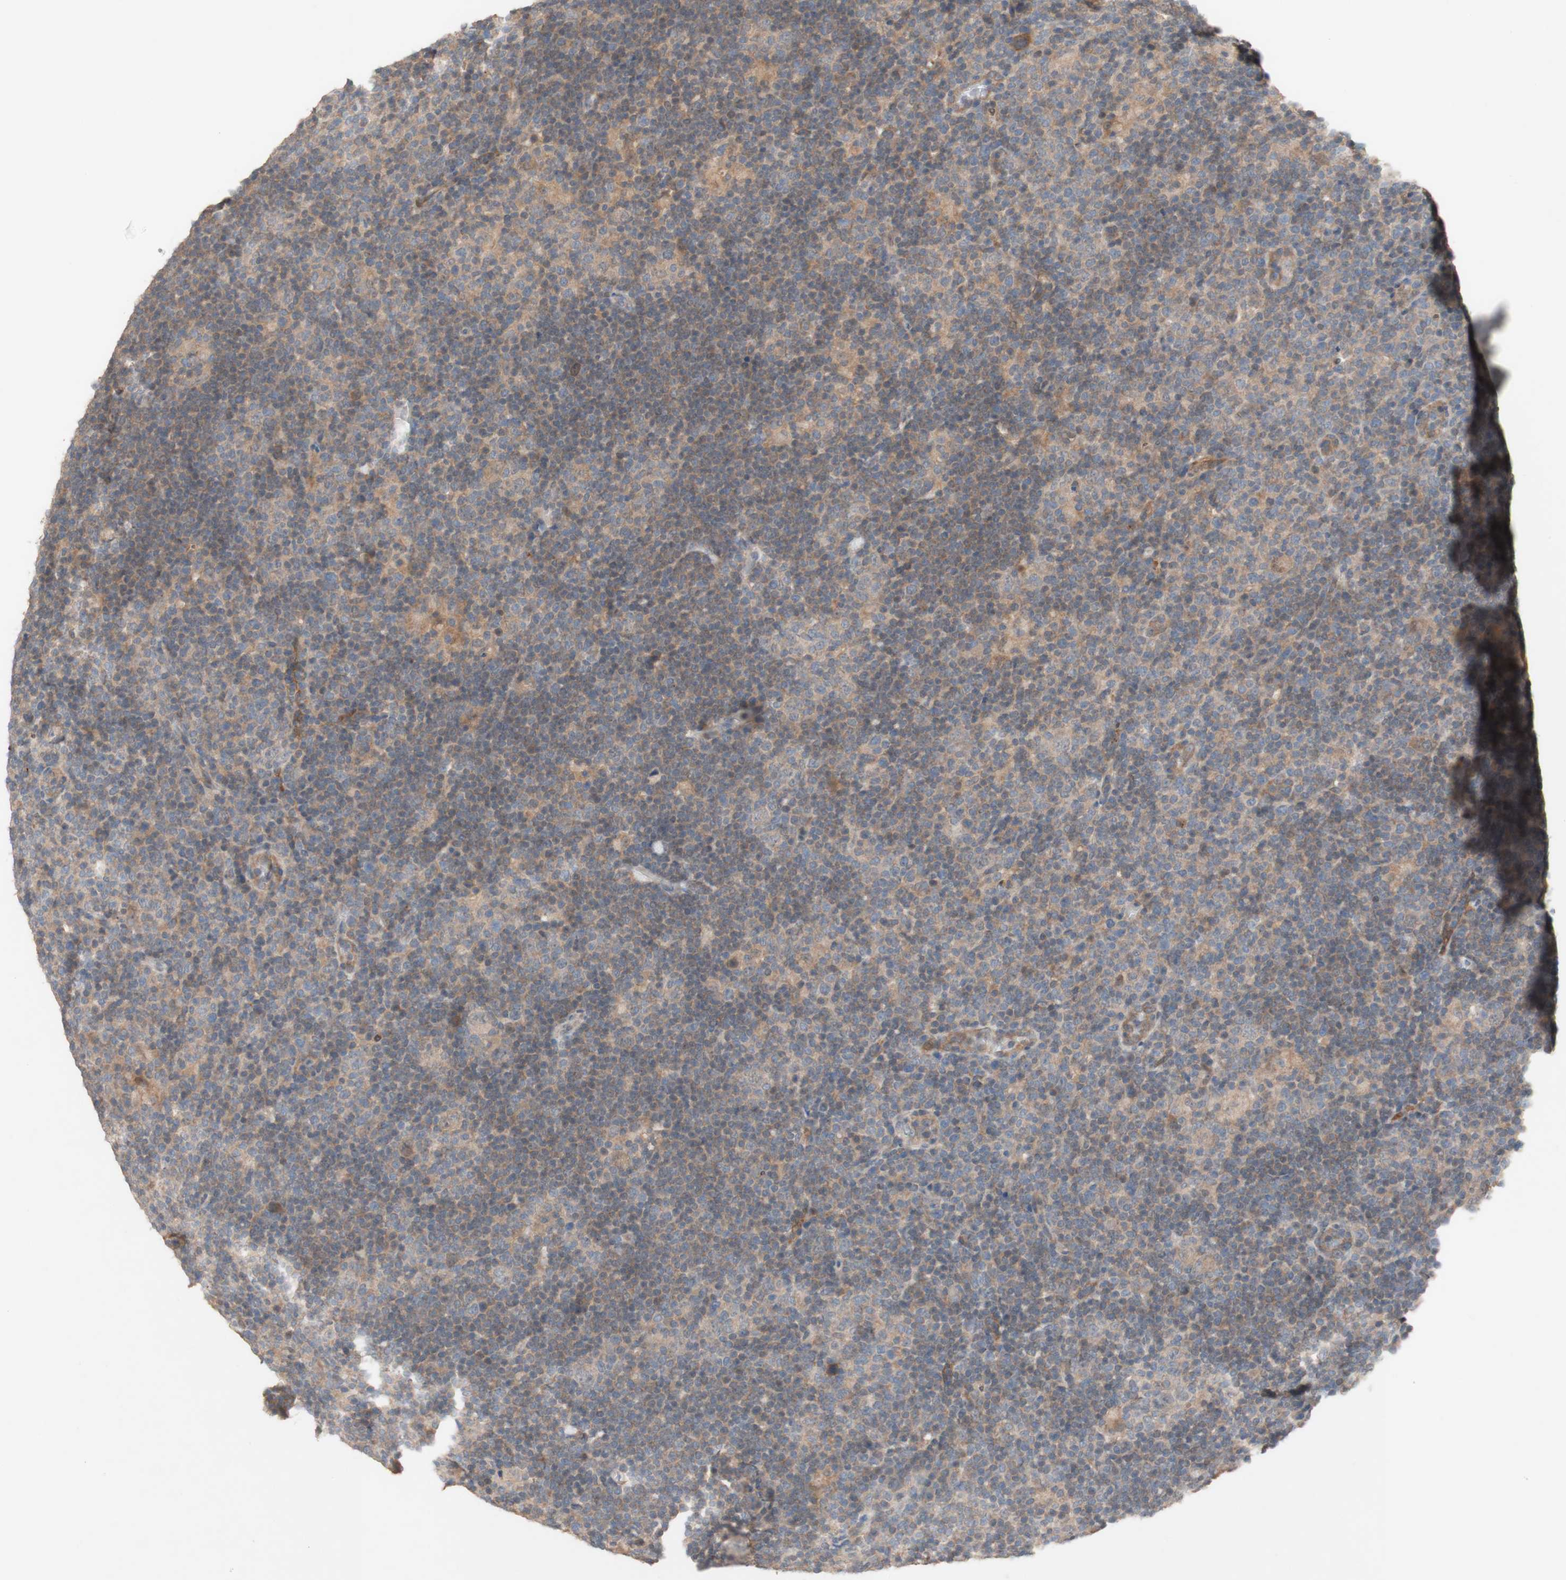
{"staining": {"intensity": "weak", "quantity": ">75%", "location": "cytoplasmic/membranous"}, "tissue": "lymphoma", "cell_type": "Tumor cells", "image_type": "cancer", "snomed": [{"axis": "morphology", "description": "Hodgkin's disease, NOS"}, {"axis": "topography", "description": "Lymph node"}], "caption": "Lymphoma stained with a brown dye shows weak cytoplasmic/membranous positive staining in approximately >75% of tumor cells.", "gene": "PEX2", "patient": {"sex": "female", "age": 57}}